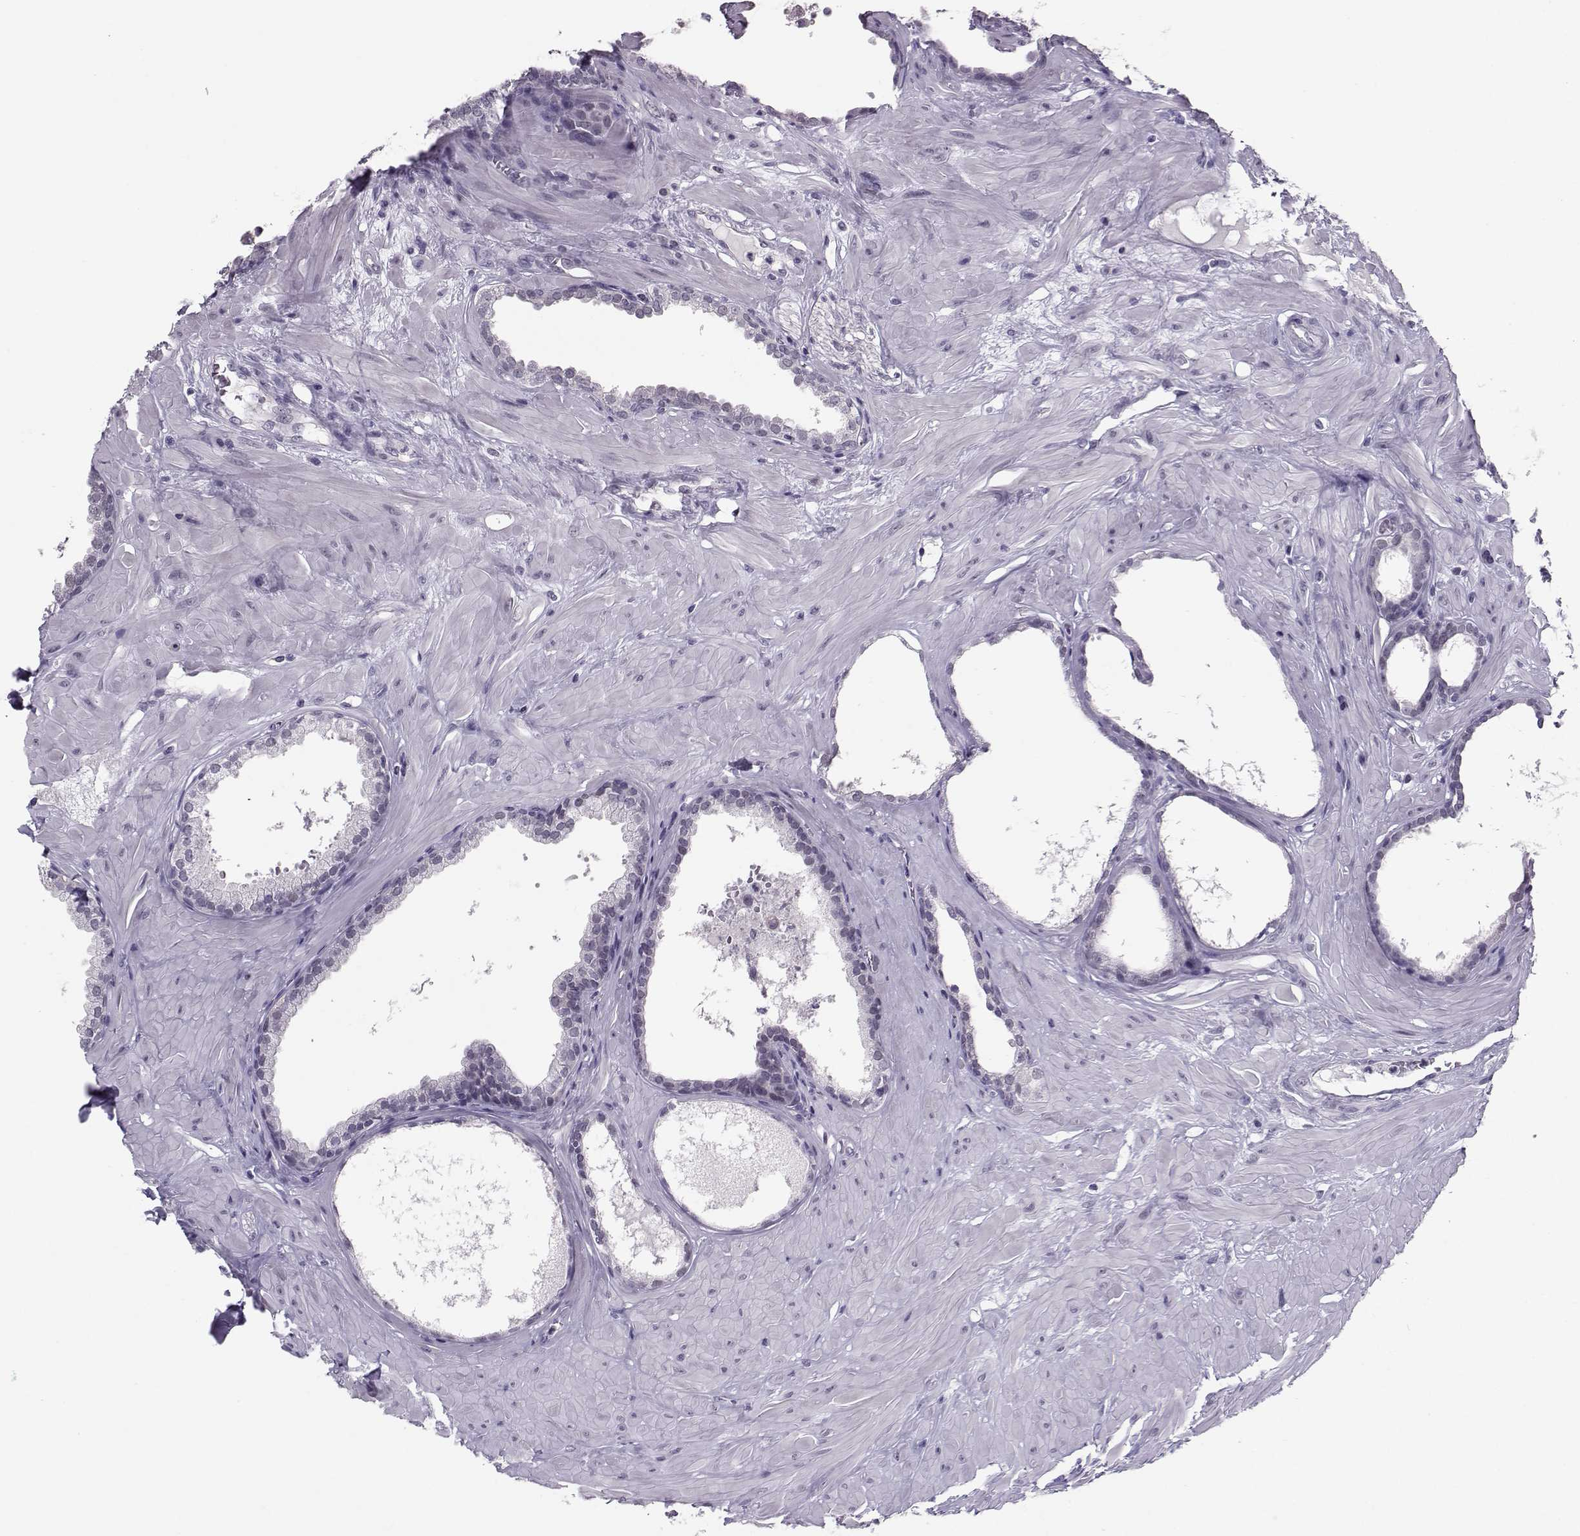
{"staining": {"intensity": "negative", "quantity": "none", "location": "none"}, "tissue": "prostate", "cell_type": "Glandular cells", "image_type": "normal", "snomed": [{"axis": "morphology", "description": "Normal tissue, NOS"}, {"axis": "topography", "description": "Prostate"}], "caption": "Immunohistochemical staining of normal prostate reveals no significant positivity in glandular cells. (DAB (3,3'-diaminobenzidine) immunohistochemistry with hematoxylin counter stain).", "gene": "DNAAF1", "patient": {"sex": "male", "age": 48}}